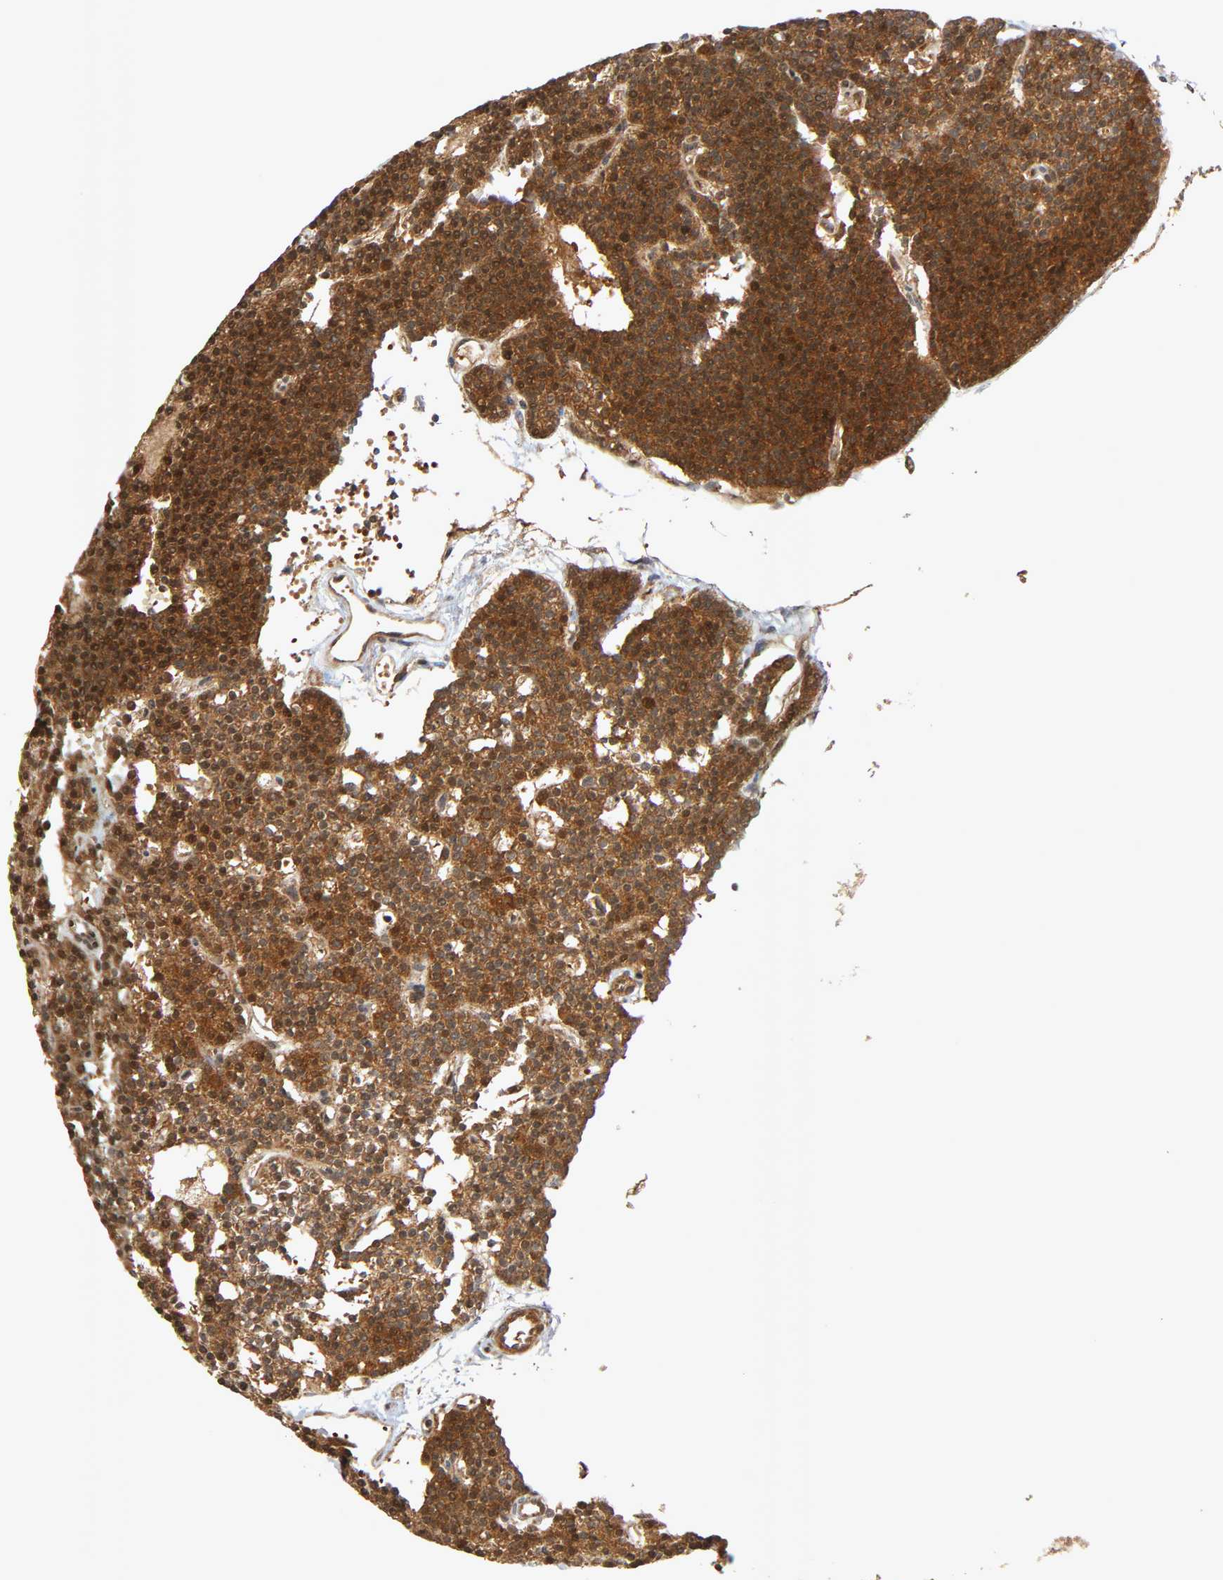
{"staining": {"intensity": "strong", "quantity": ">75%", "location": "cytoplasmic/membranous"}, "tissue": "parathyroid gland", "cell_type": "Glandular cells", "image_type": "normal", "snomed": [{"axis": "morphology", "description": "Normal tissue, NOS"}, {"axis": "topography", "description": "Parathyroid gland"}], "caption": "Immunohistochemical staining of benign human parathyroid gland demonstrates >75% levels of strong cytoplasmic/membranous protein staining in approximately >75% of glandular cells.", "gene": "SGSM1", "patient": {"sex": "female", "age": 45}}